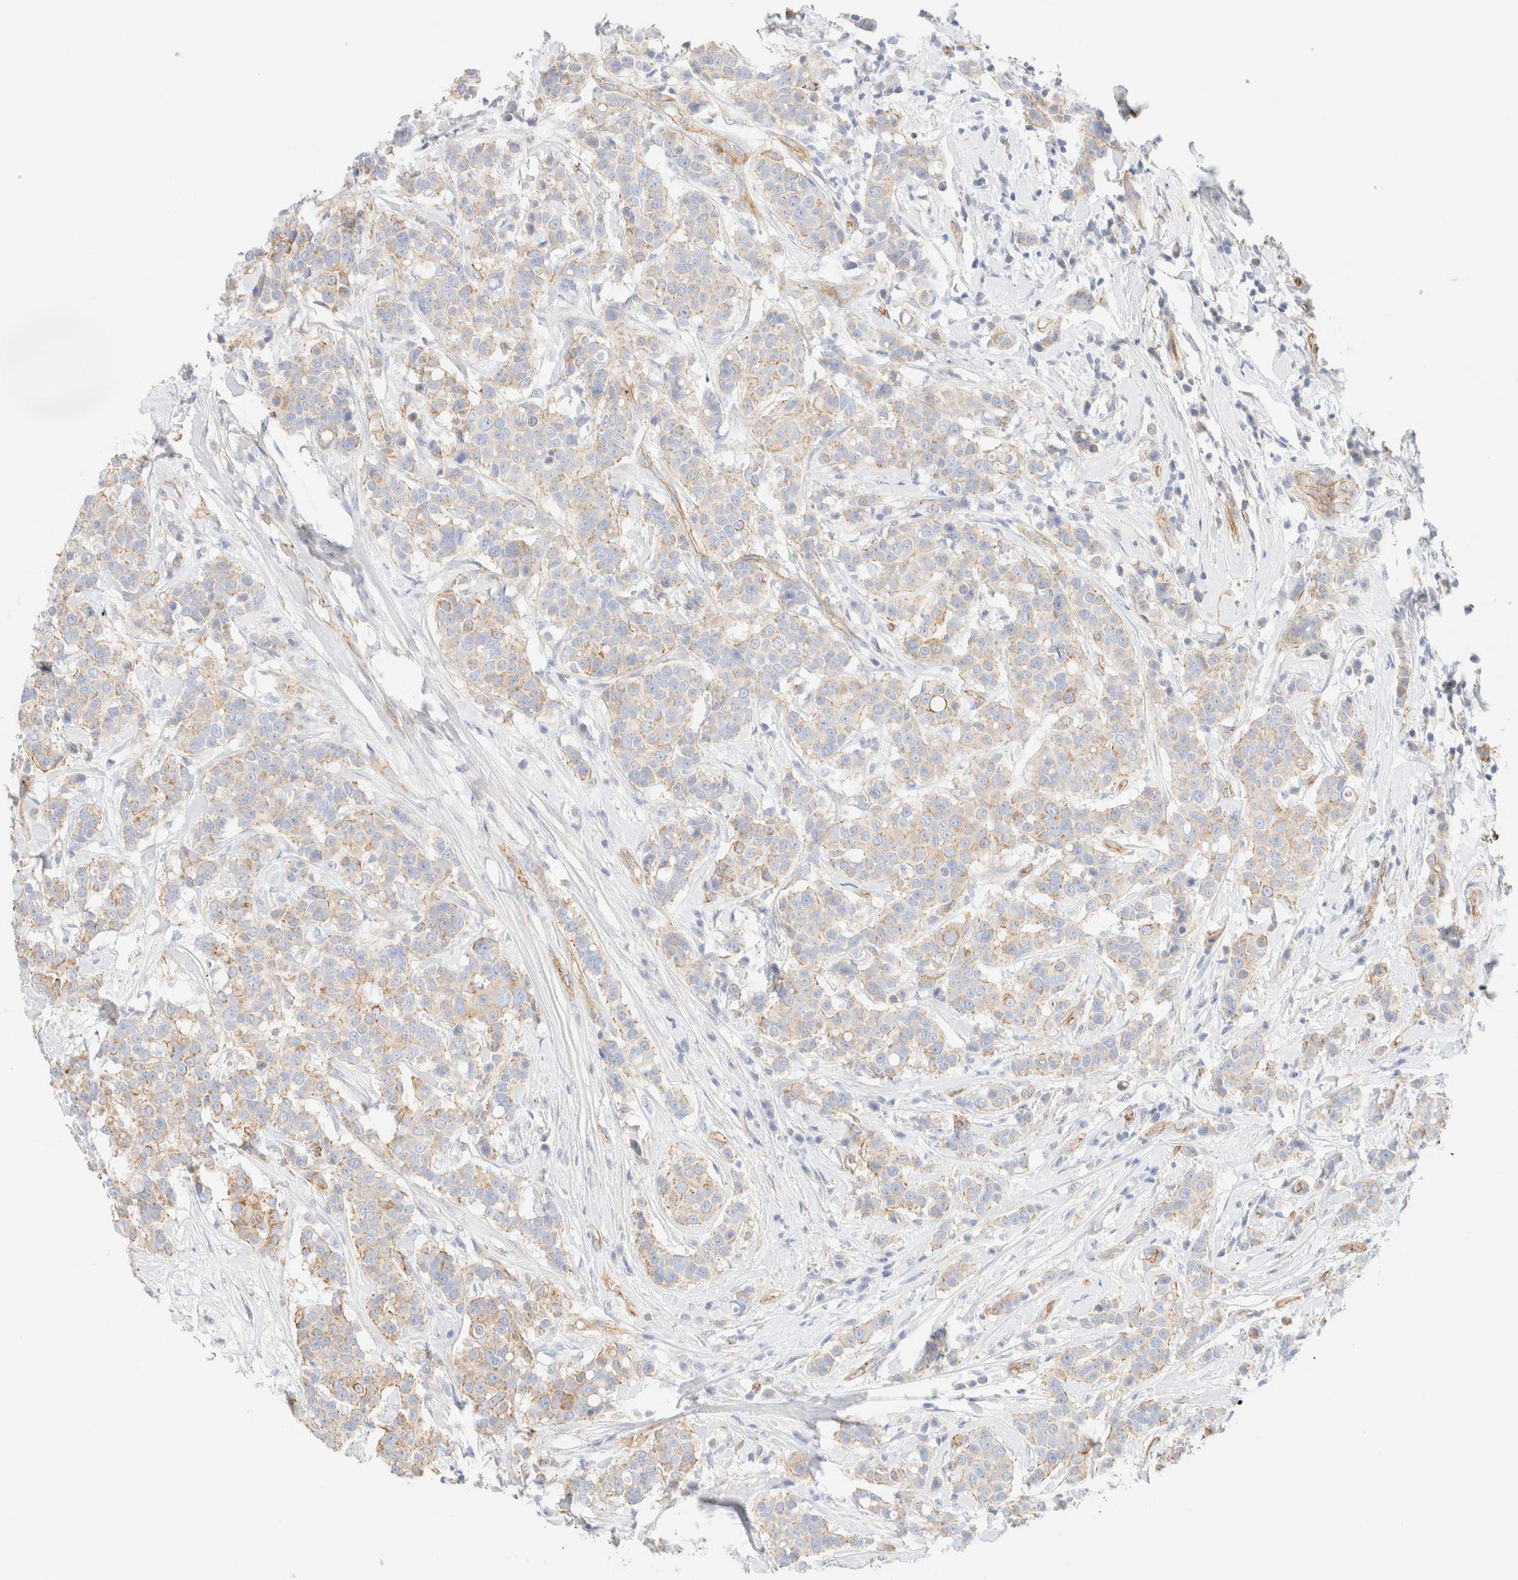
{"staining": {"intensity": "weak", "quantity": "25%-75%", "location": "cytoplasmic/membranous"}, "tissue": "breast cancer", "cell_type": "Tumor cells", "image_type": "cancer", "snomed": [{"axis": "morphology", "description": "Duct carcinoma"}, {"axis": "topography", "description": "Breast"}], "caption": "Immunohistochemical staining of intraductal carcinoma (breast) demonstrates weak cytoplasmic/membranous protein staining in approximately 25%-75% of tumor cells. The protein is shown in brown color, while the nuclei are stained blue.", "gene": "CYB5R4", "patient": {"sex": "female", "age": 27}}